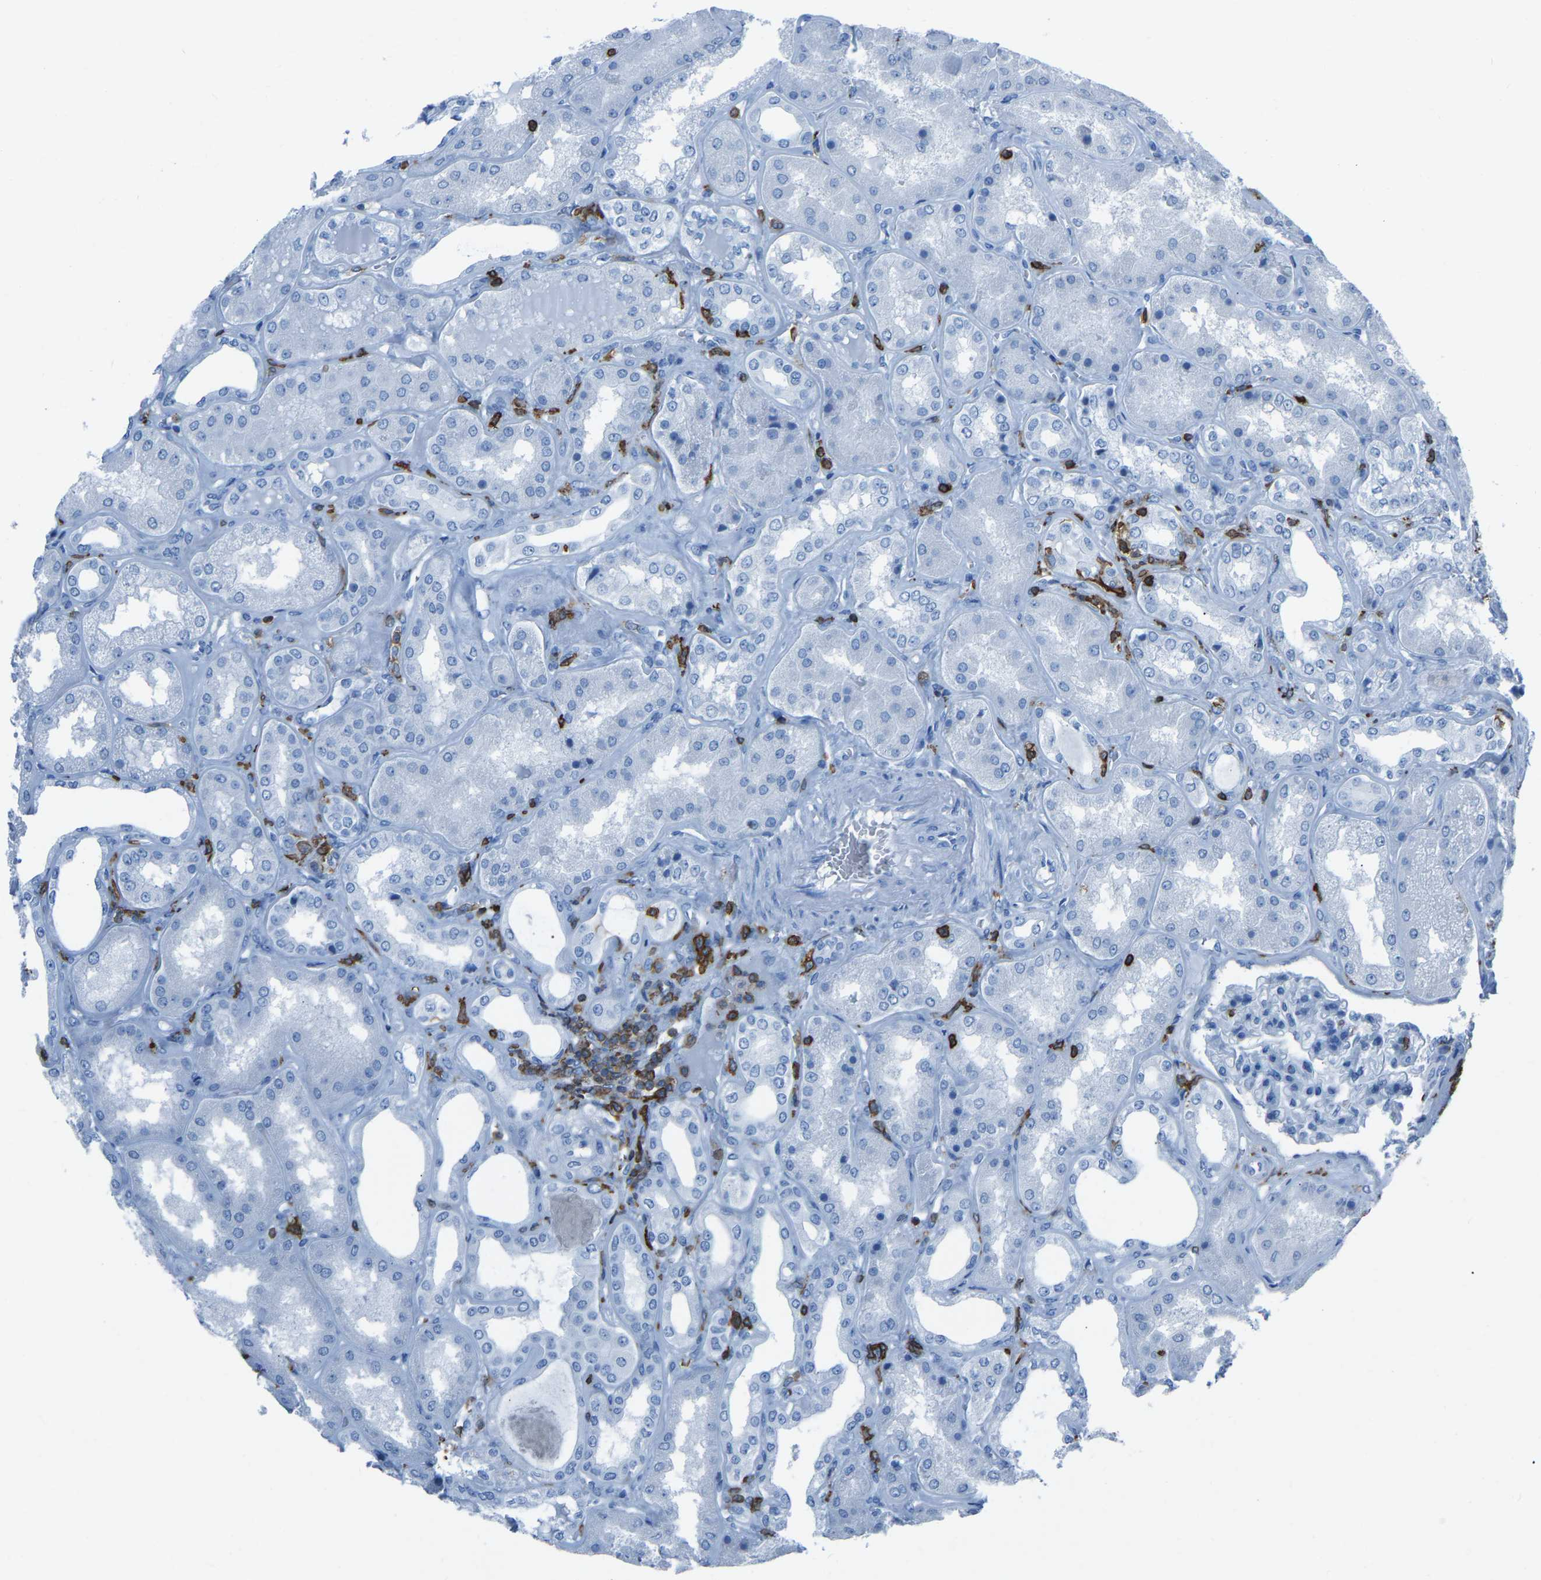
{"staining": {"intensity": "negative", "quantity": "none", "location": "none"}, "tissue": "kidney", "cell_type": "Cells in glomeruli", "image_type": "normal", "snomed": [{"axis": "morphology", "description": "Normal tissue, NOS"}, {"axis": "topography", "description": "Kidney"}], "caption": "Cells in glomeruli show no significant expression in benign kidney. (DAB IHC with hematoxylin counter stain).", "gene": "LSP1", "patient": {"sex": "female", "age": 56}}